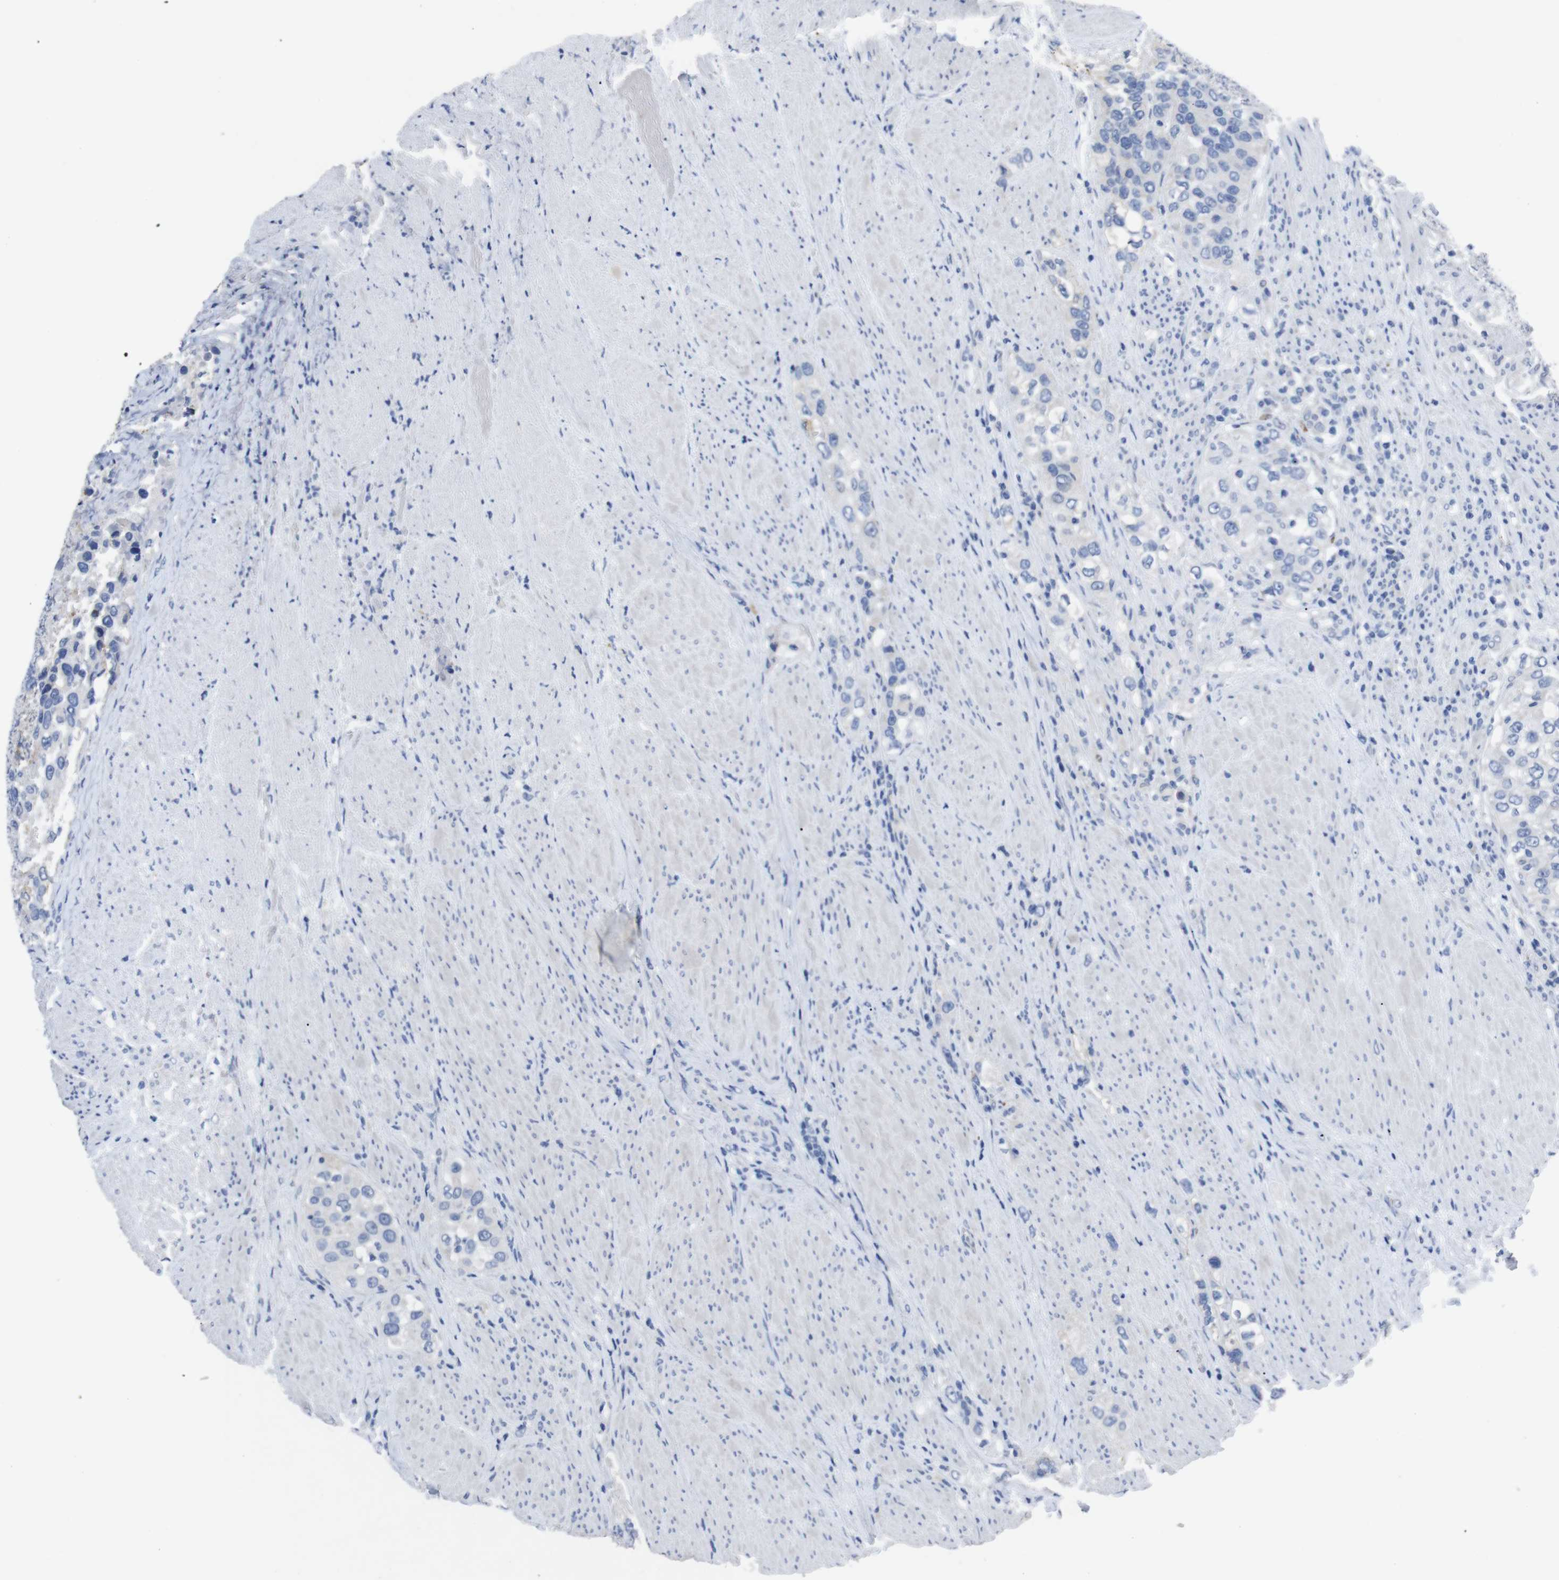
{"staining": {"intensity": "negative", "quantity": "none", "location": "none"}, "tissue": "urothelial cancer", "cell_type": "Tumor cells", "image_type": "cancer", "snomed": [{"axis": "morphology", "description": "Urothelial carcinoma, High grade"}, {"axis": "topography", "description": "Urinary bladder"}], "caption": "An IHC histopathology image of high-grade urothelial carcinoma is shown. There is no staining in tumor cells of high-grade urothelial carcinoma.", "gene": "GJB2", "patient": {"sex": "female", "age": 80}}